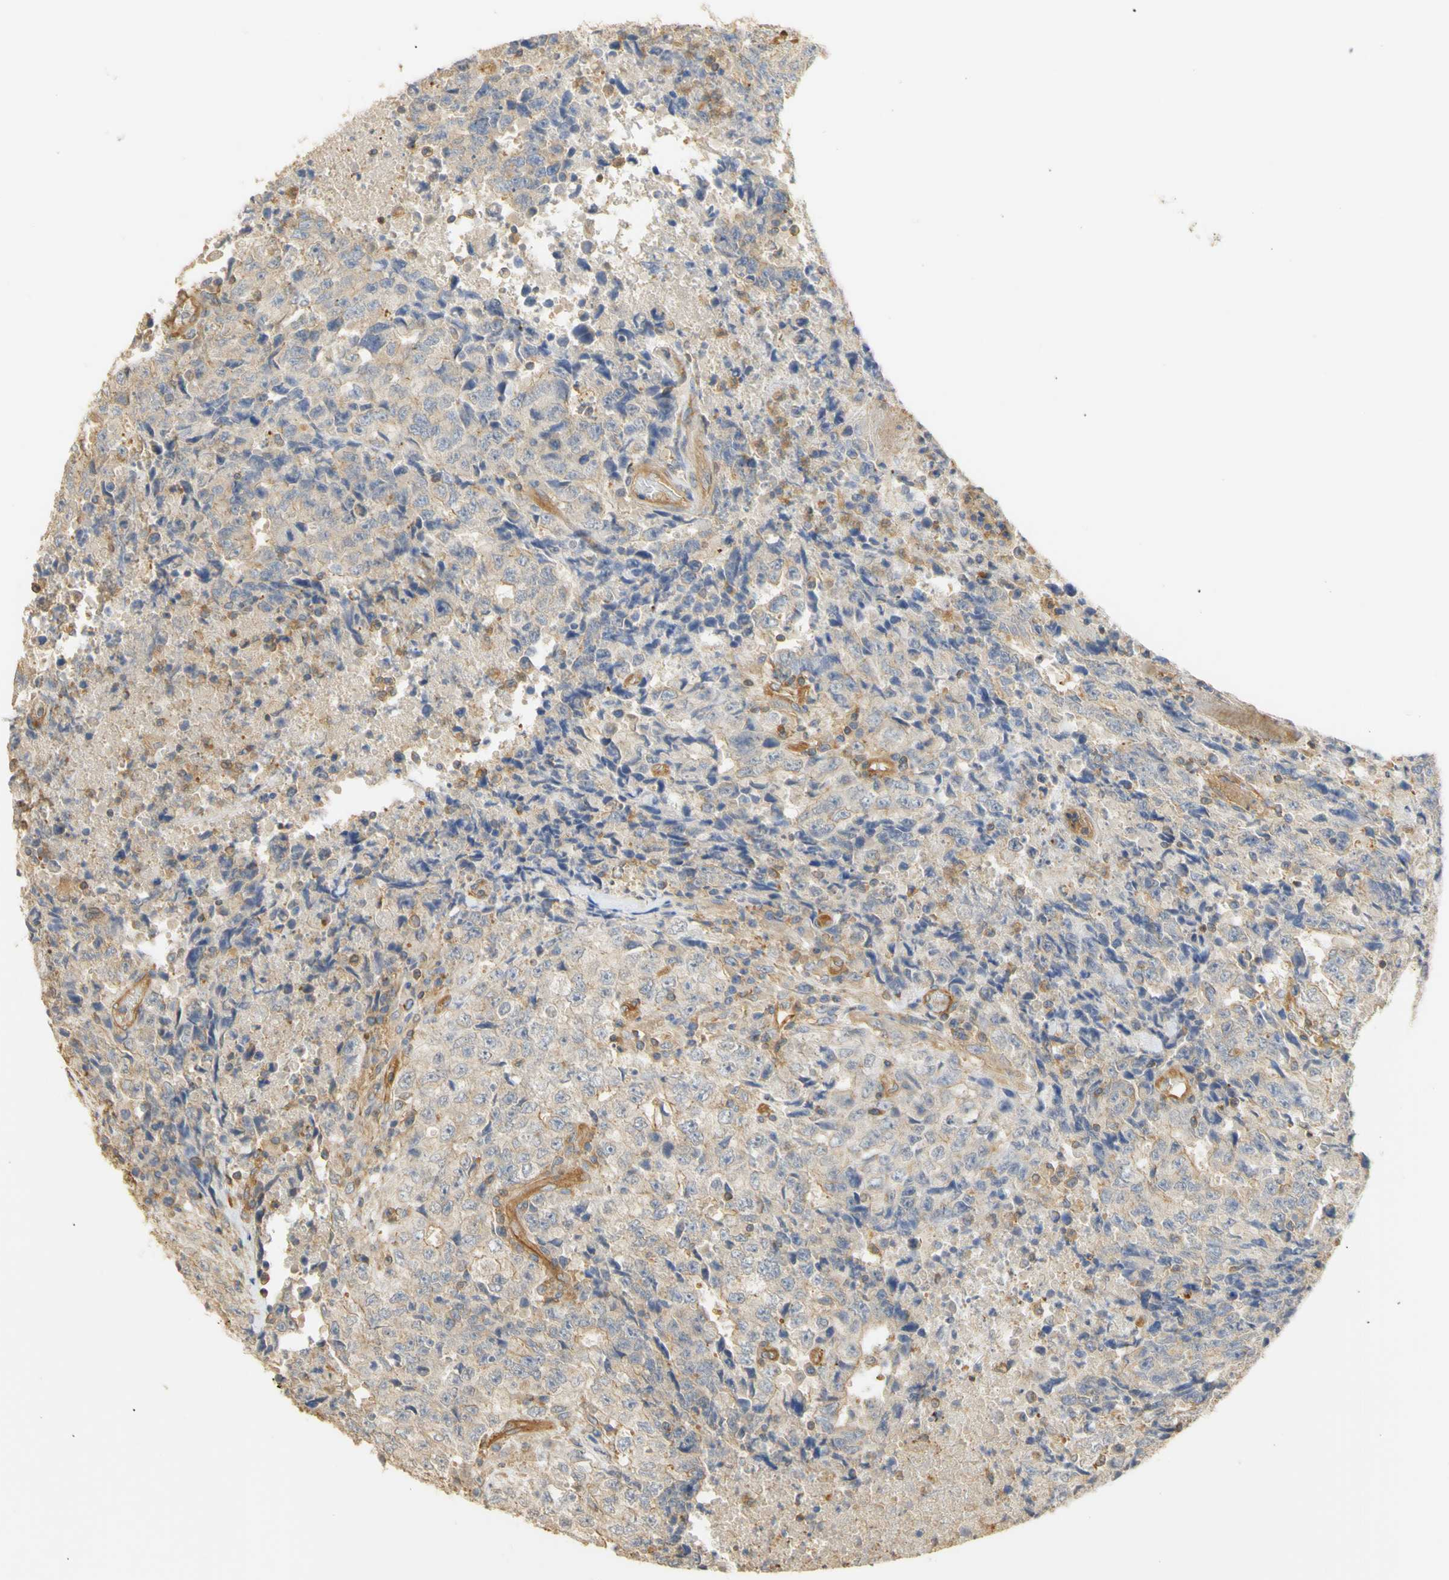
{"staining": {"intensity": "negative", "quantity": "none", "location": "none"}, "tissue": "testis cancer", "cell_type": "Tumor cells", "image_type": "cancer", "snomed": [{"axis": "morphology", "description": "Necrosis, NOS"}, {"axis": "morphology", "description": "Carcinoma, Embryonal, NOS"}, {"axis": "topography", "description": "Testis"}], "caption": "Protein analysis of testis cancer reveals no significant positivity in tumor cells. (Stains: DAB immunohistochemistry with hematoxylin counter stain, Microscopy: brightfield microscopy at high magnification).", "gene": "KCNE4", "patient": {"sex": "male", "age": 19}}